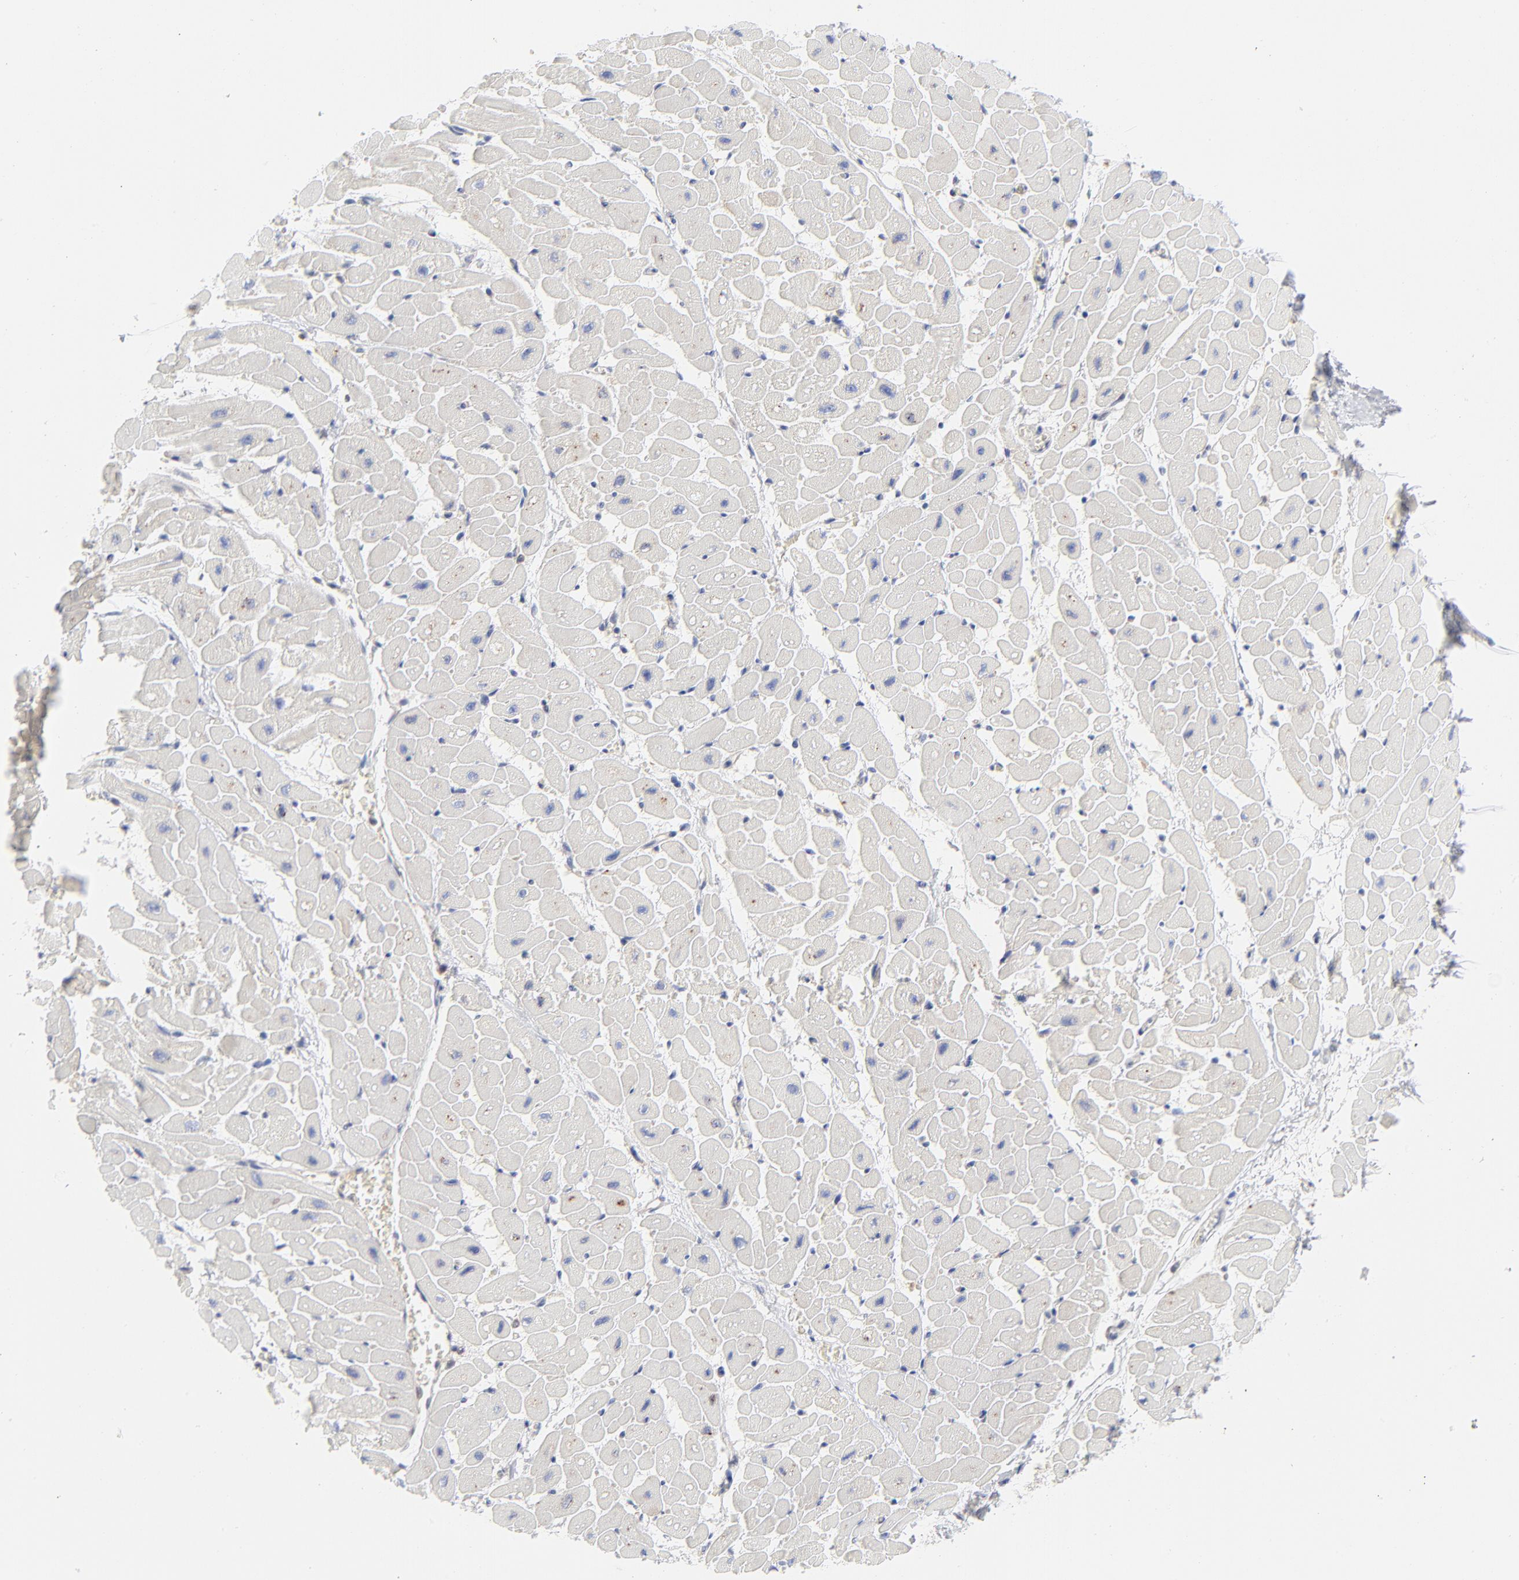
{"staining": {"intensity": "negative", "quantity": "none", "location": "none"}, "tissue": "heart muscle", "cell_type": "Cardiomyocytes", "image_type": "normal", "snomed": [{"axis": "morphology", "description": "Normal tissue, NOS"}, {"axis": "topography", "description": "Heart"}], "caption": "Immunohistochemistry image of unremarkable heart muscle stained for a protein (brown), which demonstrates no expression in cardiomyocytes.", "gene": "ARRB1", "patient": {"sex": "male", "age": 45}}